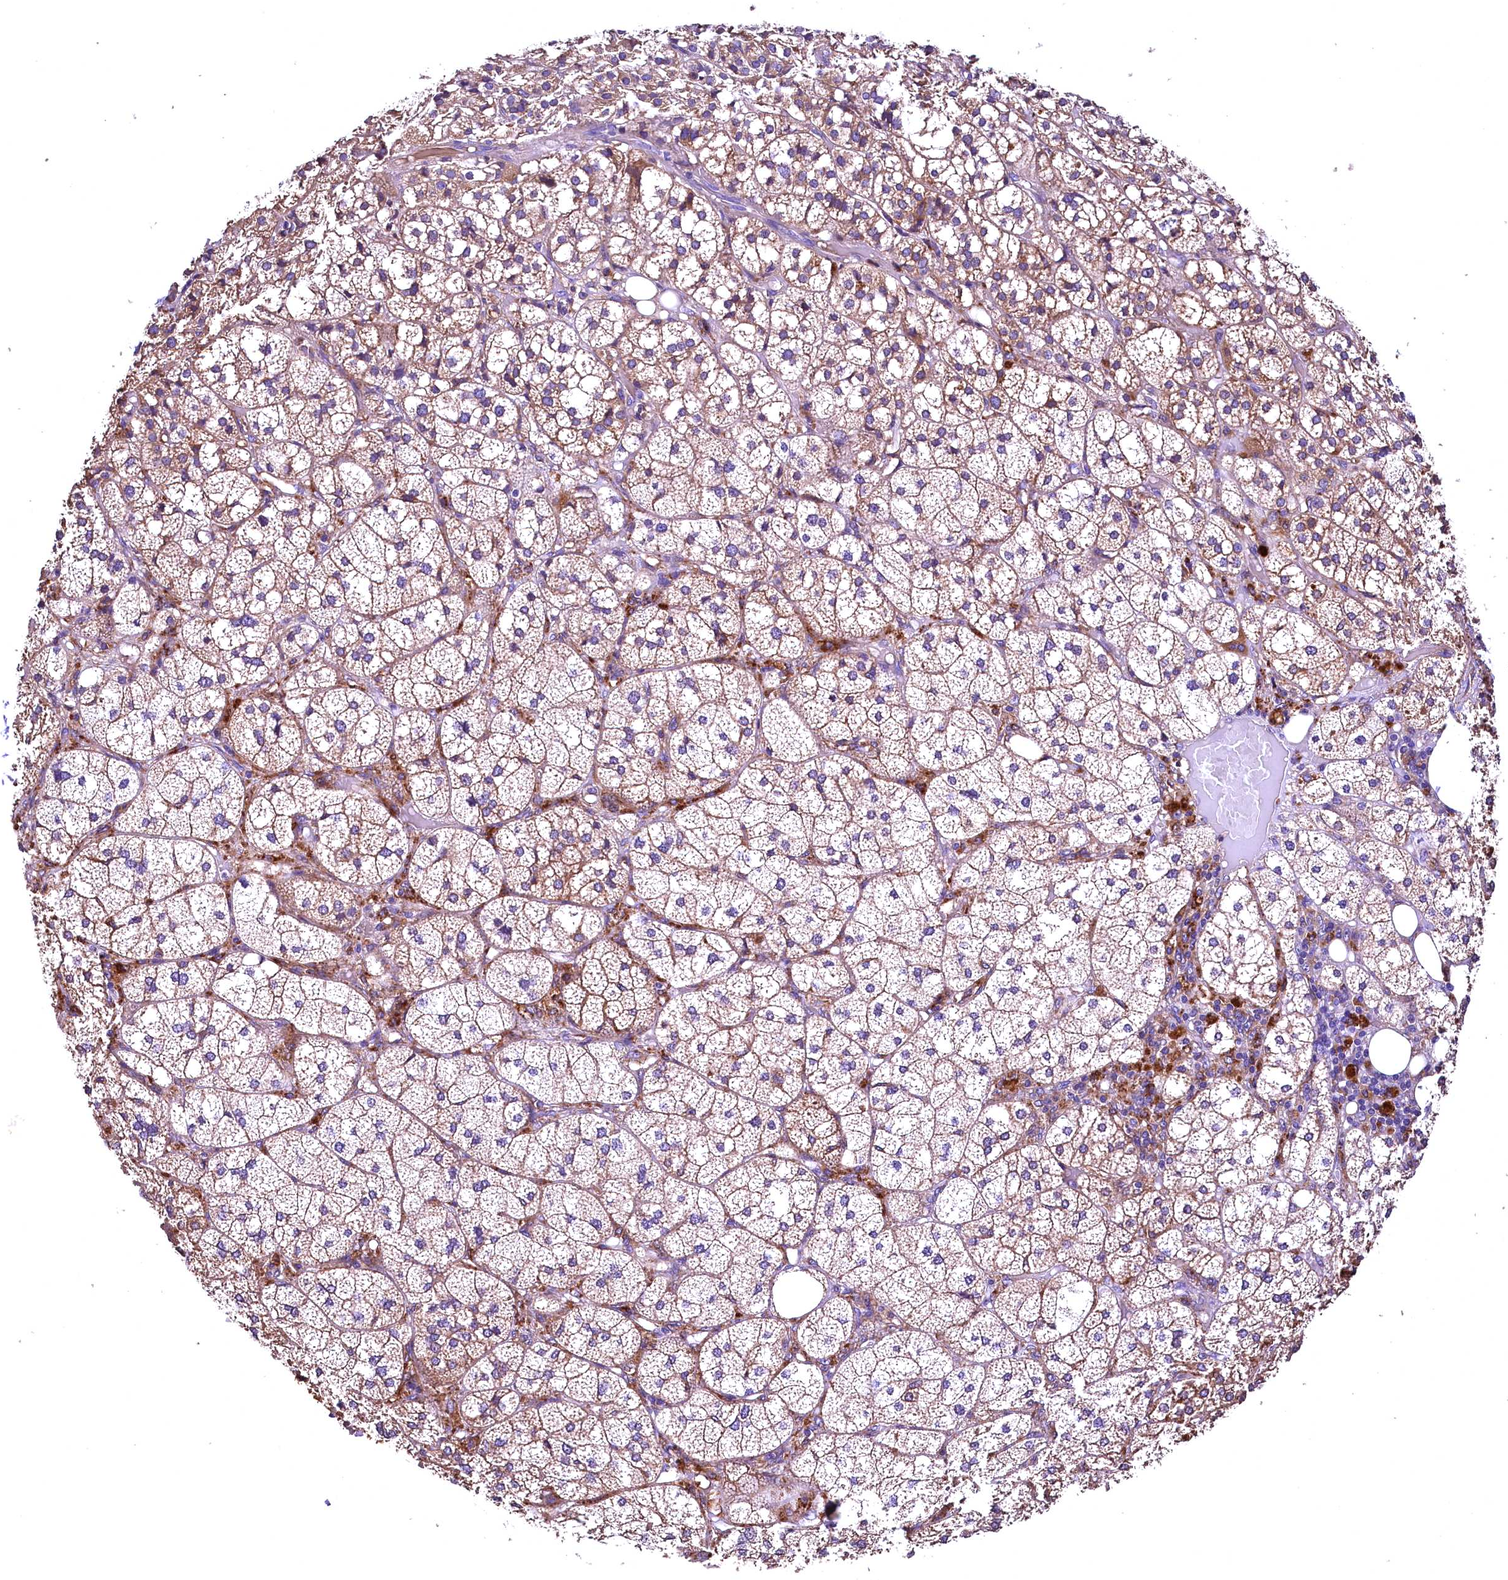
{"staining": {"intensity": "strong", "quantity": "25%-75%", "location": "cytoplasmic/membranous"}, "tissue": "adrenal gland", "cell_type": "Glandular cells", "image_type": "normal", "snomed": [{"axis": "morphology", "description": "Normal tissue, NOS"}, {"axis": "topography", "description": "Adrenal gland"}], "caption": "This image demonstrates unremarkable adrenal gland stained with immunohistochemistry to label a protein in brown. The cytoplasmic/membranous of glandular cells show strong positivity for the protein. Nuclei are counter-stained blue.", "gene": "ENKD1", "patient": {"sex": "female", "age": 61}}